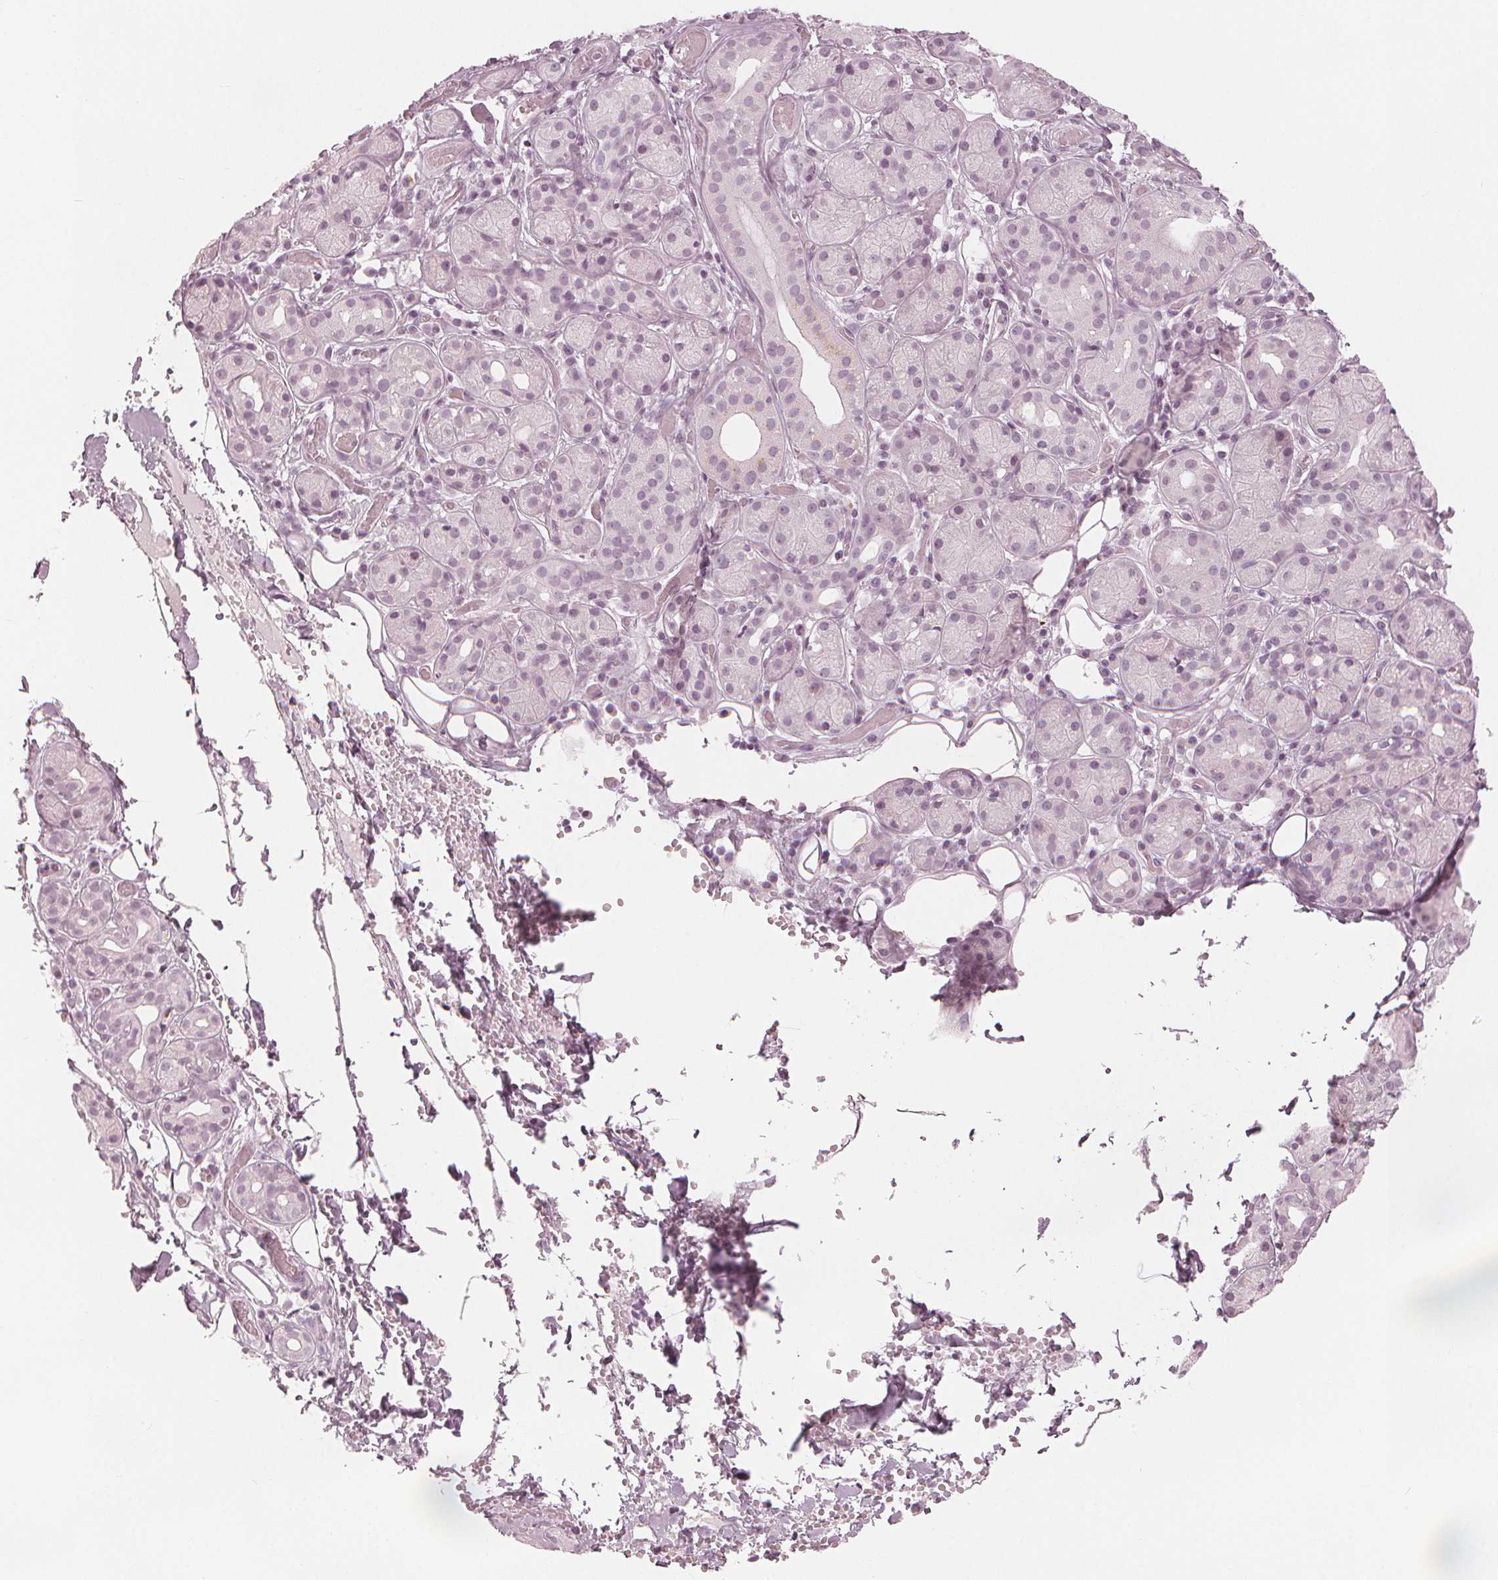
{"staining": {"intensity": "weak", "quantity": "<25%", "location": "nuclear"}, "tissue": "salivary gland", "cell_type": "Glandular cells", "image_type": "normal", "snomed": [{"axis": "morphology", "description": "Normal tissue, NOS"}, {"axis": "topography", "description": "Salivary gland"}, {"axis": "topography", "description": "Peripheral nerve tissue"}], "caption": "Salivary gland was stained to show a protein in brown. There is no significant expression in glandular cells. (Immunohistochemistry (ihc), brightfield microscopy, high magnification).", "gene": "PAEP", "patient": {"sex": "male", "age": 71}}